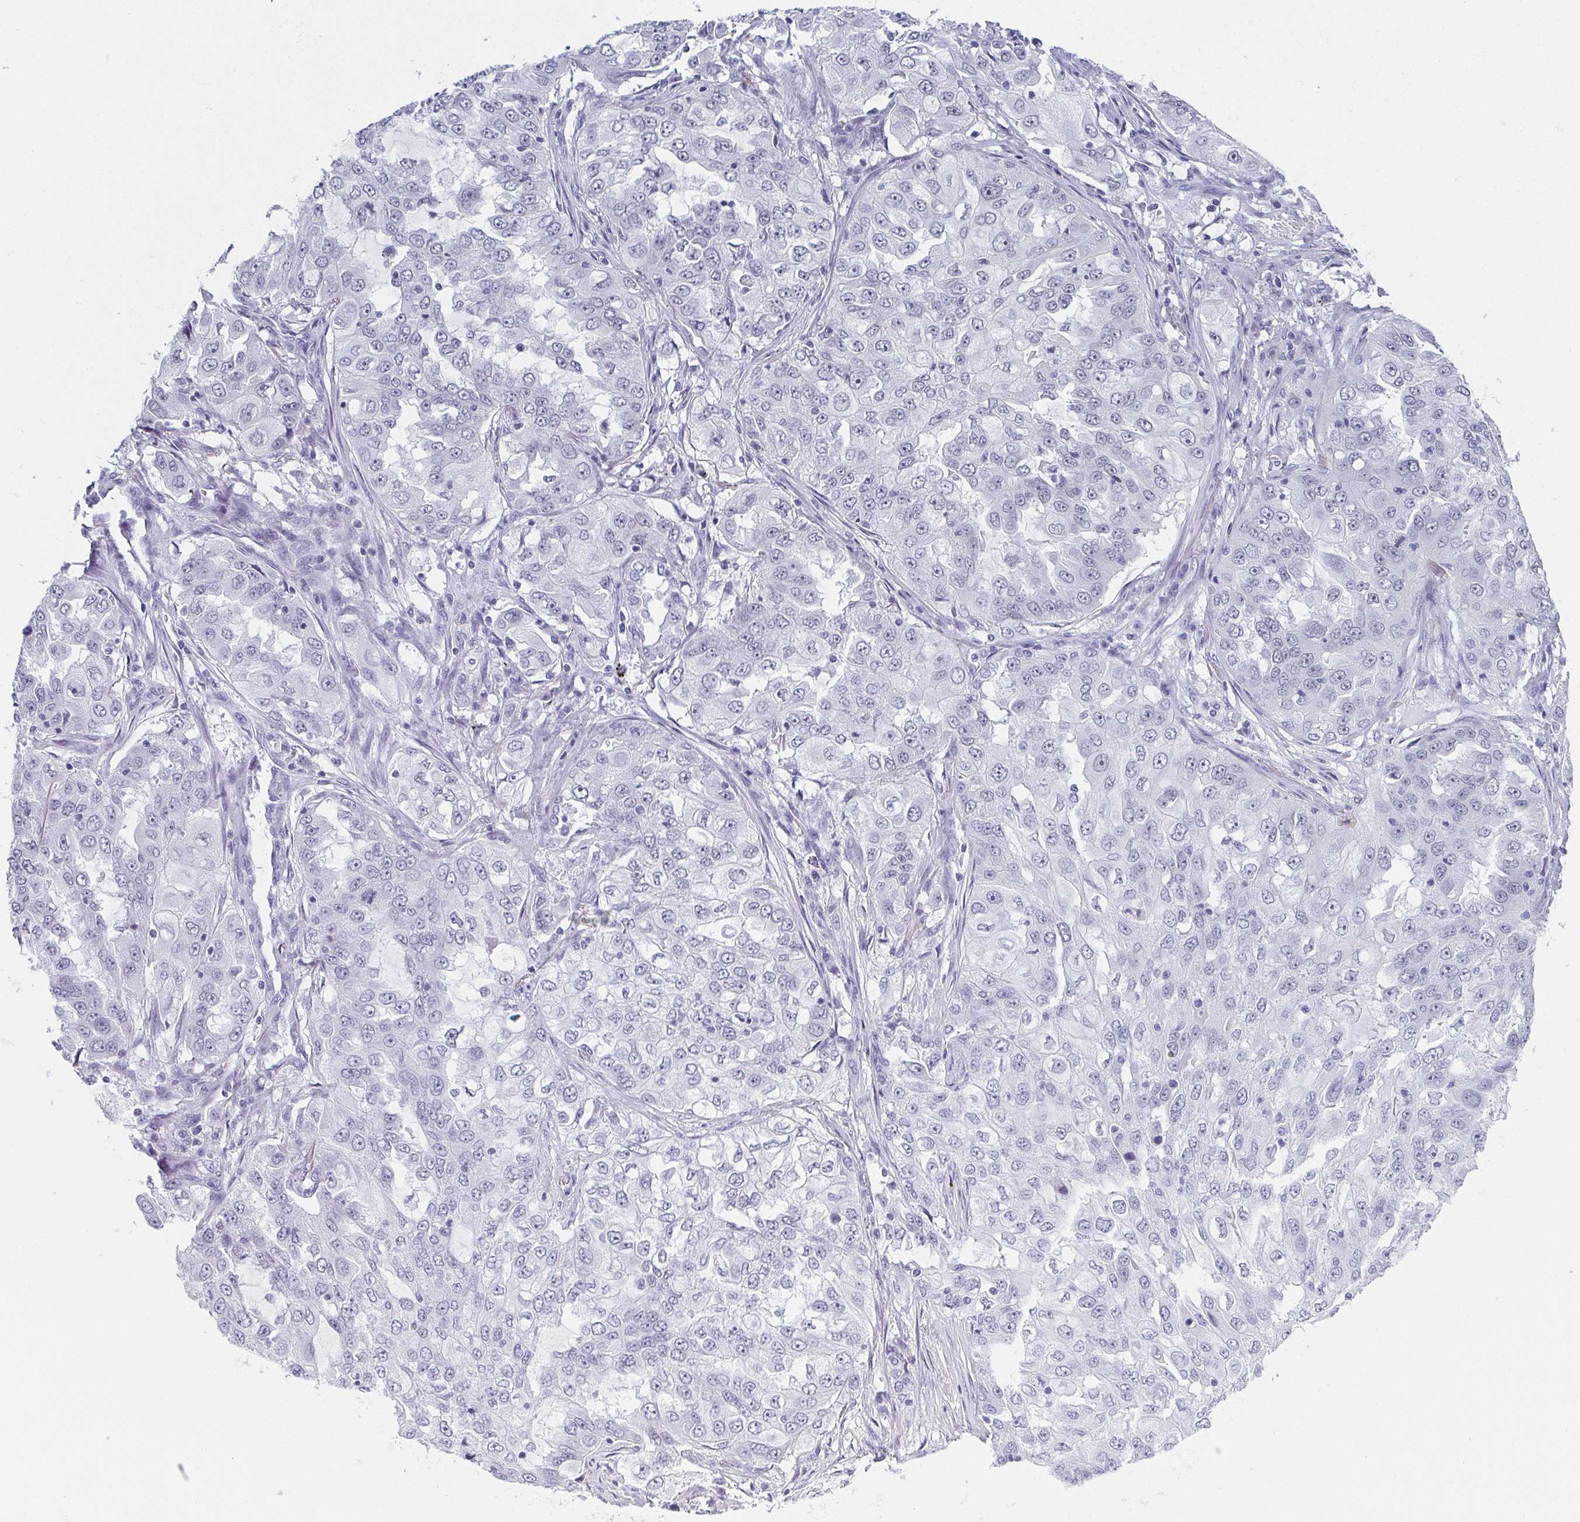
{"staining": {"intensity": "negative", "quantity": "none", "location": "none"}, "tissue": "lung cancer", "cell_type": "Tumor cells", "image_type": "cancer", "snomed": [{"axis": "morphology", "description": "Adenocarcinoma, NOS"}, {"axis": "topography", "description": "Lung"}], "caption": "Lung cancer (adenocarcinoma) was stained to show a protein in brown. There is no significant staining in tumor cells.", "gene": "PYCR3", "patient": {"sex": "female", "age": 61}}